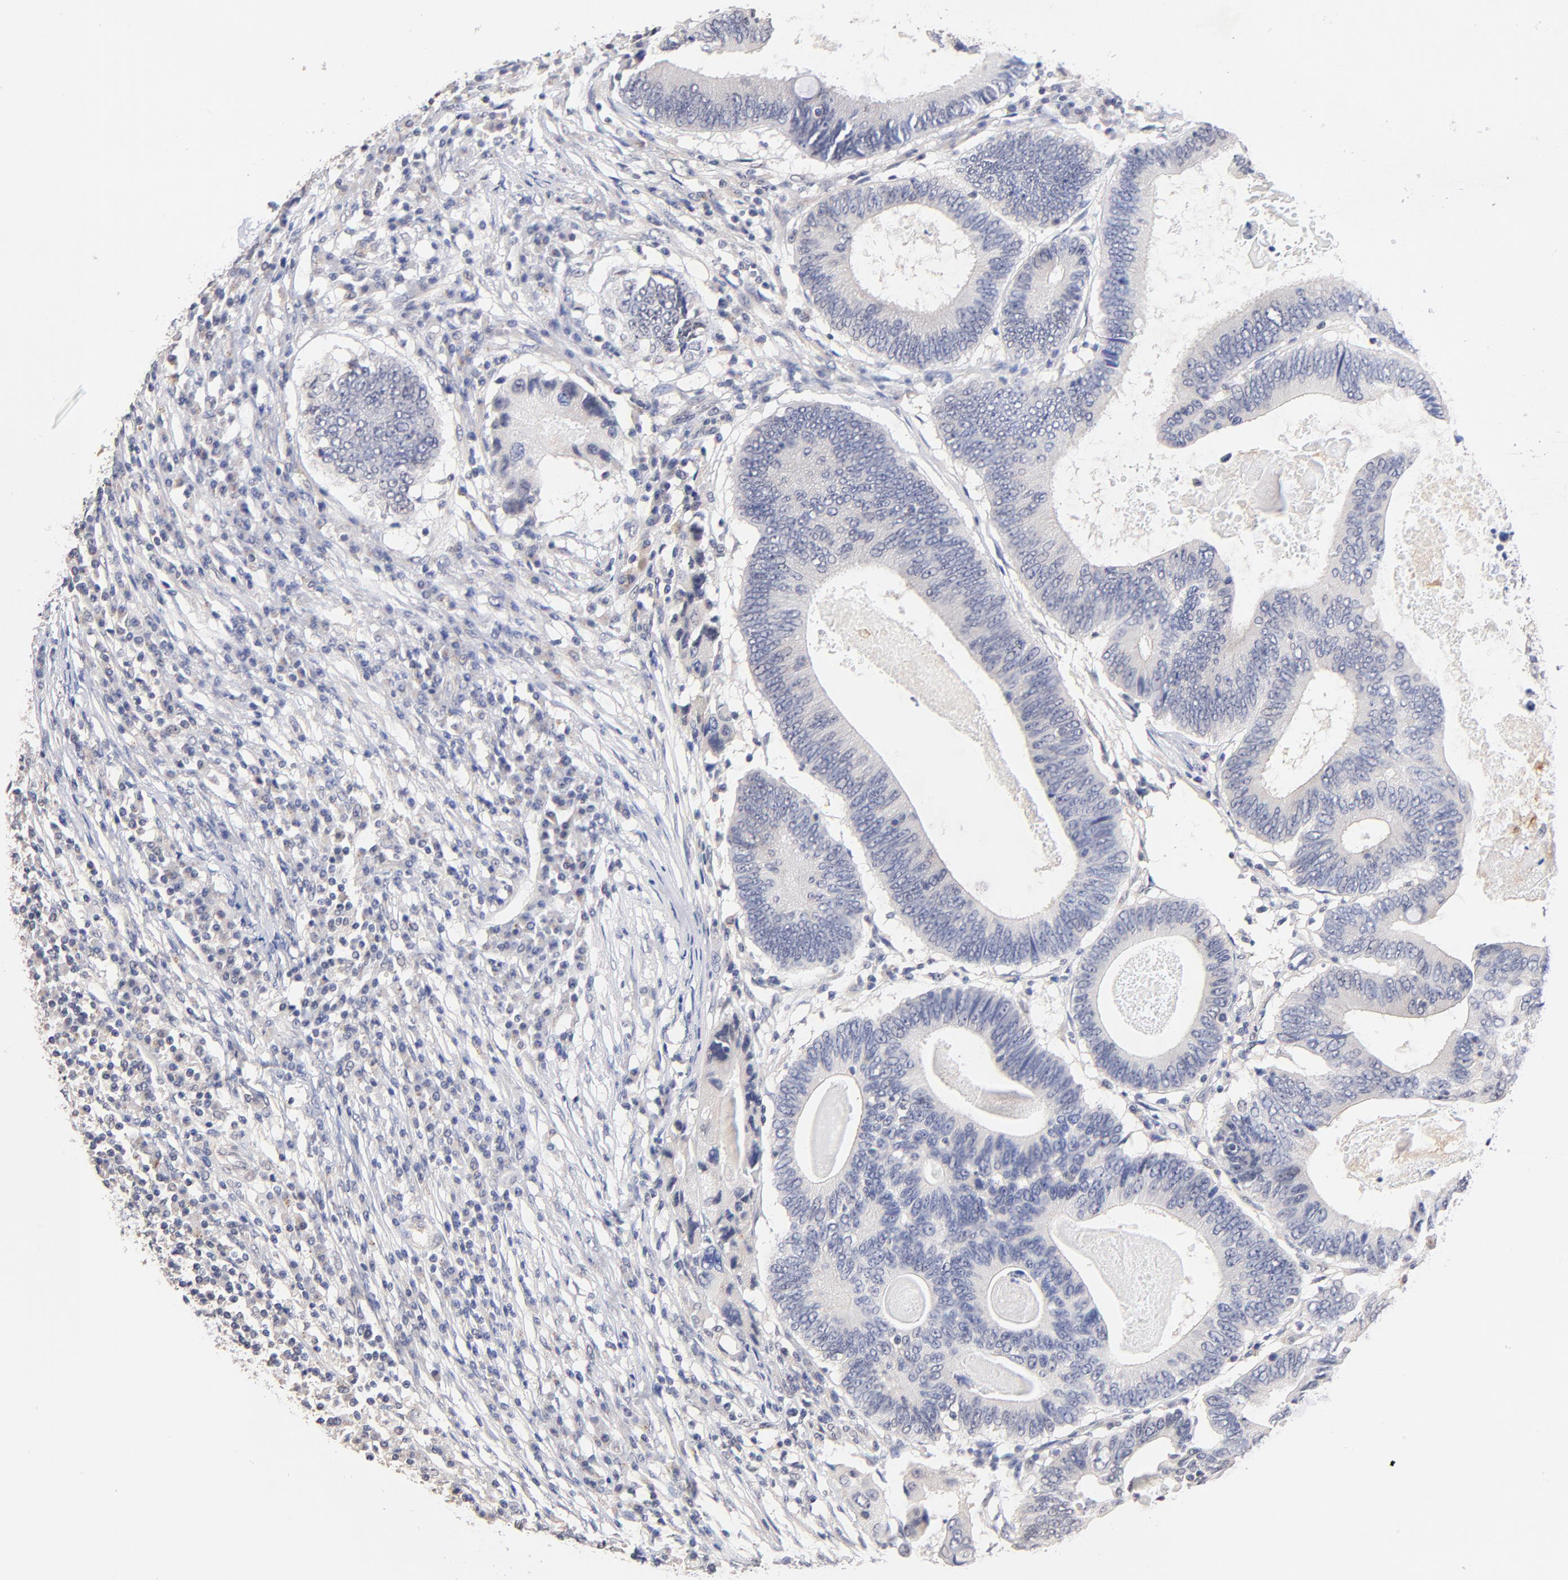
{"staining": {"intensity": "negative", "quantity": "none", "location": "none"}, "tissue": "colorectal cancer", "cell_type": "Tumor cells", "image_type": "cancer", "snomed": [{"axis": "morphology", "description": "Adenocarcinoma, NOS"}, {"axis": "topography", "description": "Colon"}], "caption": "Immunohistochemistry (IHC) image of human colorectal cancer stained for a protein (brown), which exhibits no expression in tumor cells. (Immunohistochemistry (IHC), brightfield microscopy, high magnification).", "gene": "RIBC2", "patient": {"sex": "female", "age": 78}}